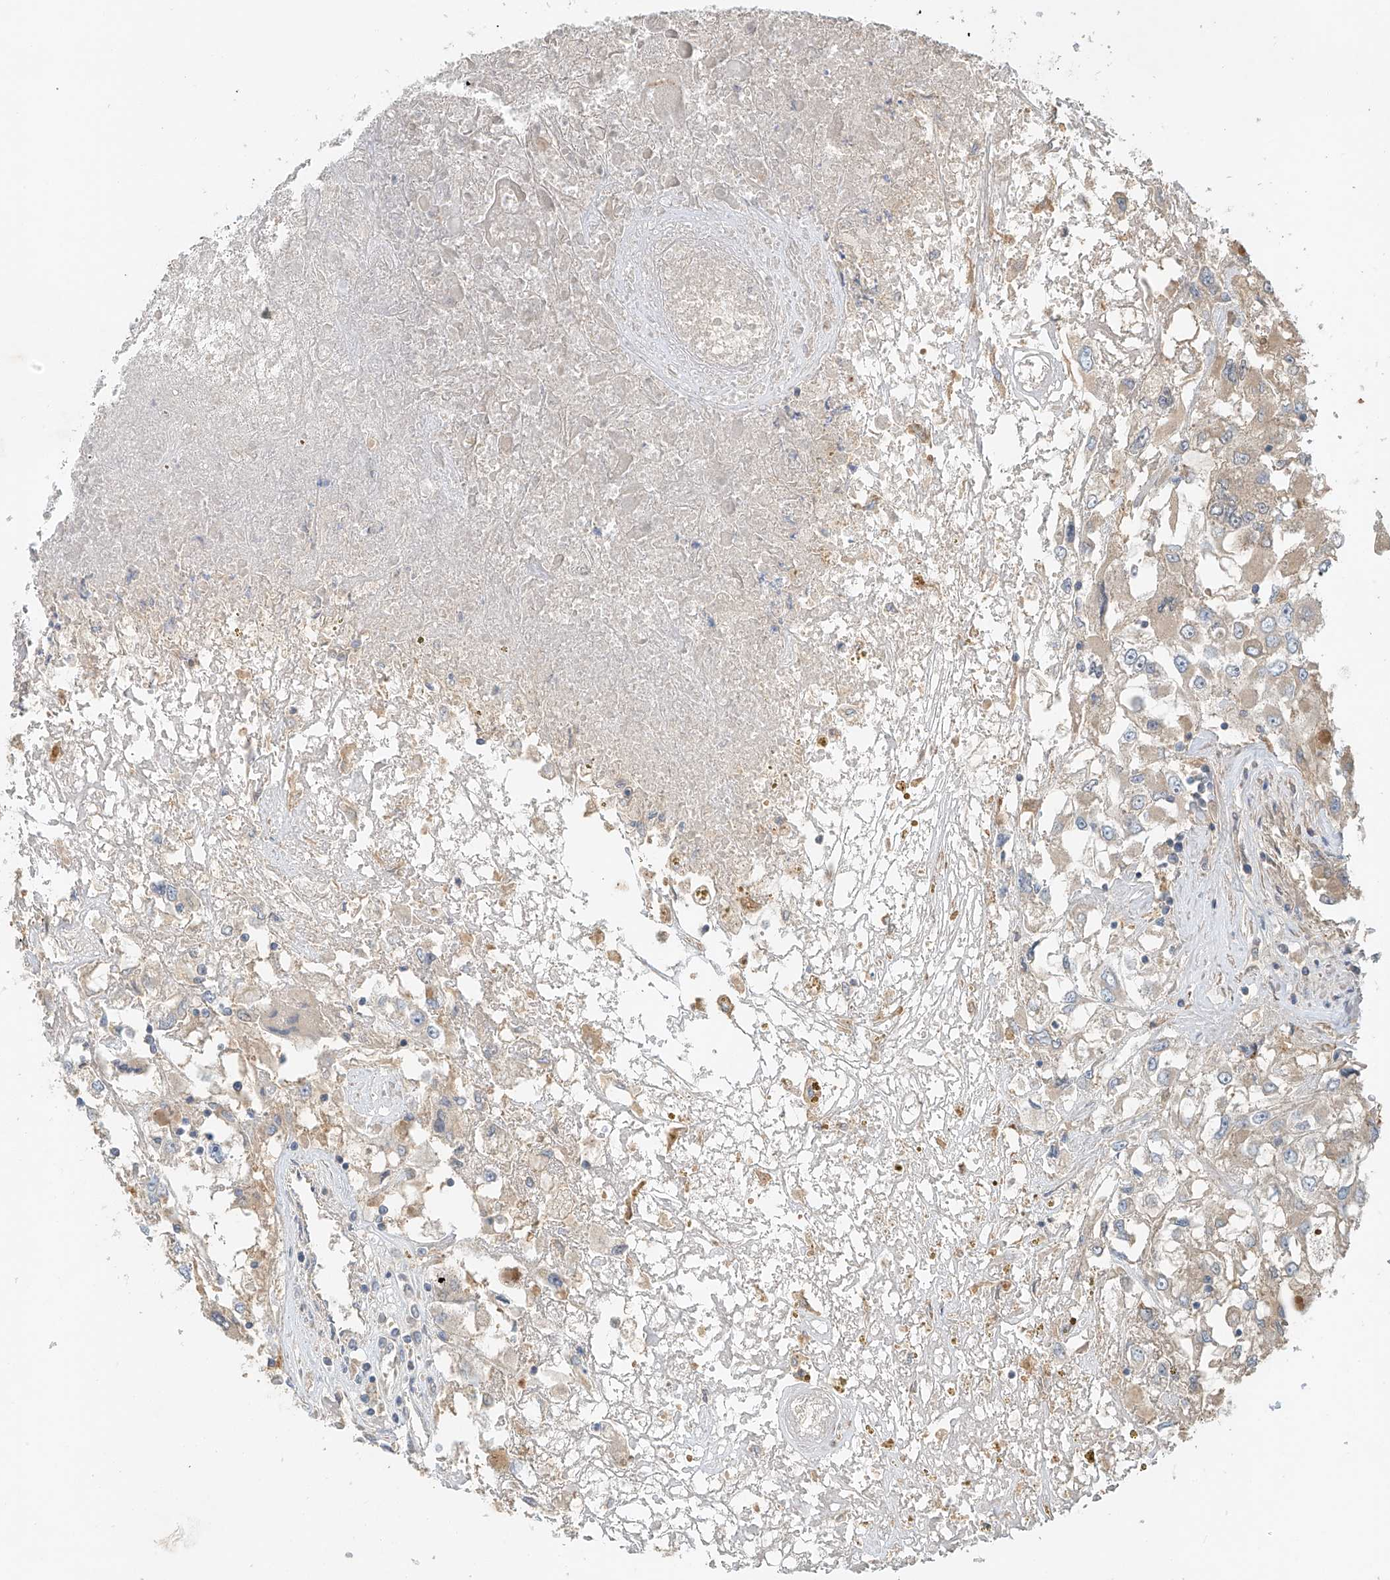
{"staining": {"intensity": "weak", "quantity": "<25%", "location": "cytoplasmic/membranous"}, "tissue": "renal cancer", "cell_type": "Tumor cells", "image_type": "cancer", "snomed": [{"axis": "morphology", "description": "Adenocarcinoma, NOS"}, {"axis": "topography", "description": "Kidney"}], "caption": "Immunohistochemical staining of human renal cancer (adenocarcinoma) displays no significant expression in tumor cells.", "gene": "GNB1L", "patient": {"sex": "female", "age": 52}}